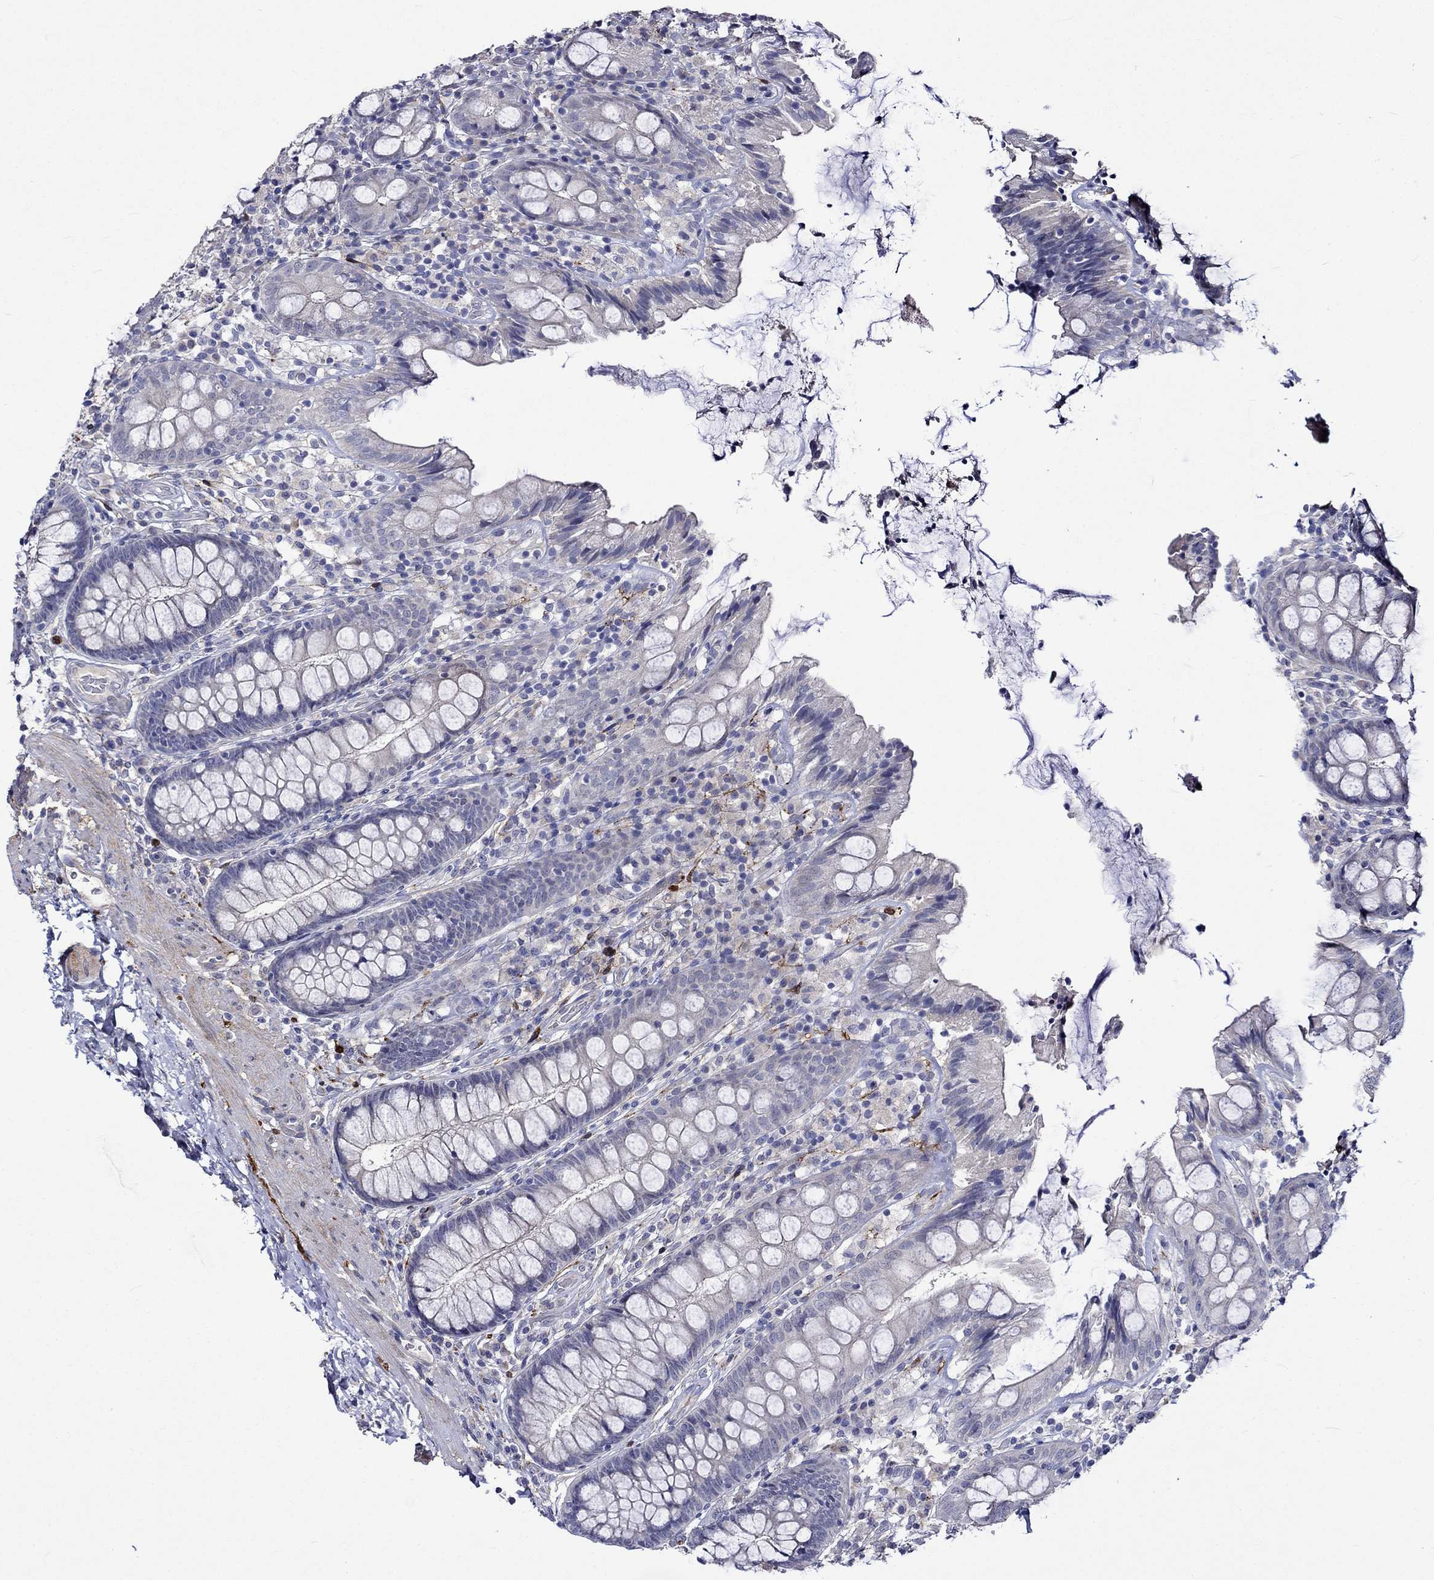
{"staining": {"intensity": "weak", "quantity": "25%-75%", "location": "cytoplasmic/membranous"}, "tissue": "colon", "cell_type": "Endothelial cells", "image_type": "normal", "snomed": [{"axis": "morphology", "description": "Normal tissue, NOS"}, {"axis": "topography", "description": "Colon"}], "caption": "Human colon stained for a protein (brown) displays weak cytoplasmic/membranous positive expression in approximately 25%-75% of endothelial cells.", "gene": "CRYAB", "patient": {"sex": "female", "age": 86}}